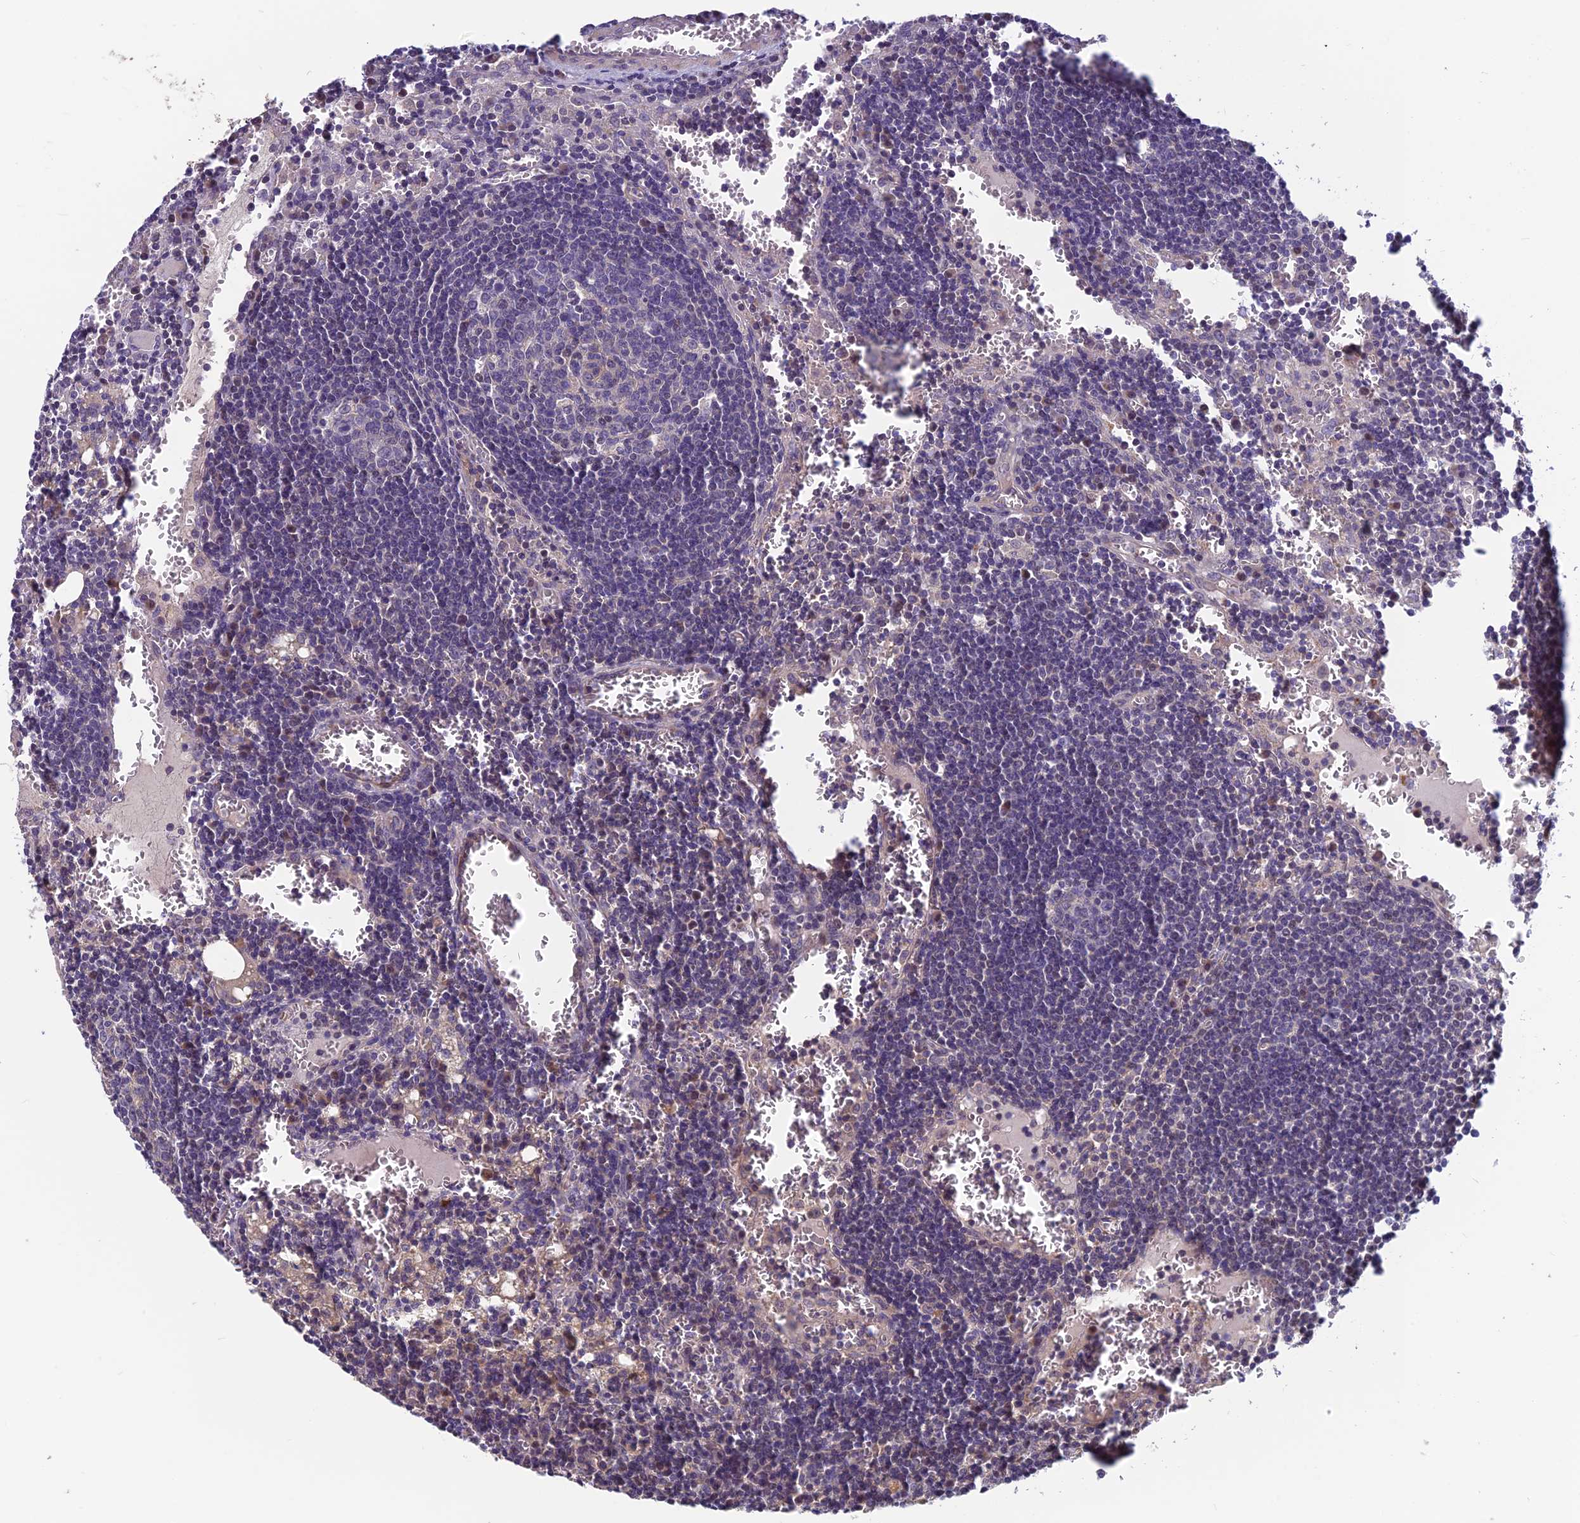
{"staining": {"intensity": "negative", "quantity": "none", "location": "none"}, "tissue": "lymph node", "cell_type": "Germinal center cells", "image_type": "normal", "snomed": [{"axis": "morphology", "description": "Normal tissue, NOS"}, {"axis": "topography", "description": "Lymph node"}], "caption": "This is an IHC histopathology image of unremarkable human lymph node. There is no positivity in germinal center cells.", "gene": "HECA", "patient": {"sex": "female", "age": 73}}